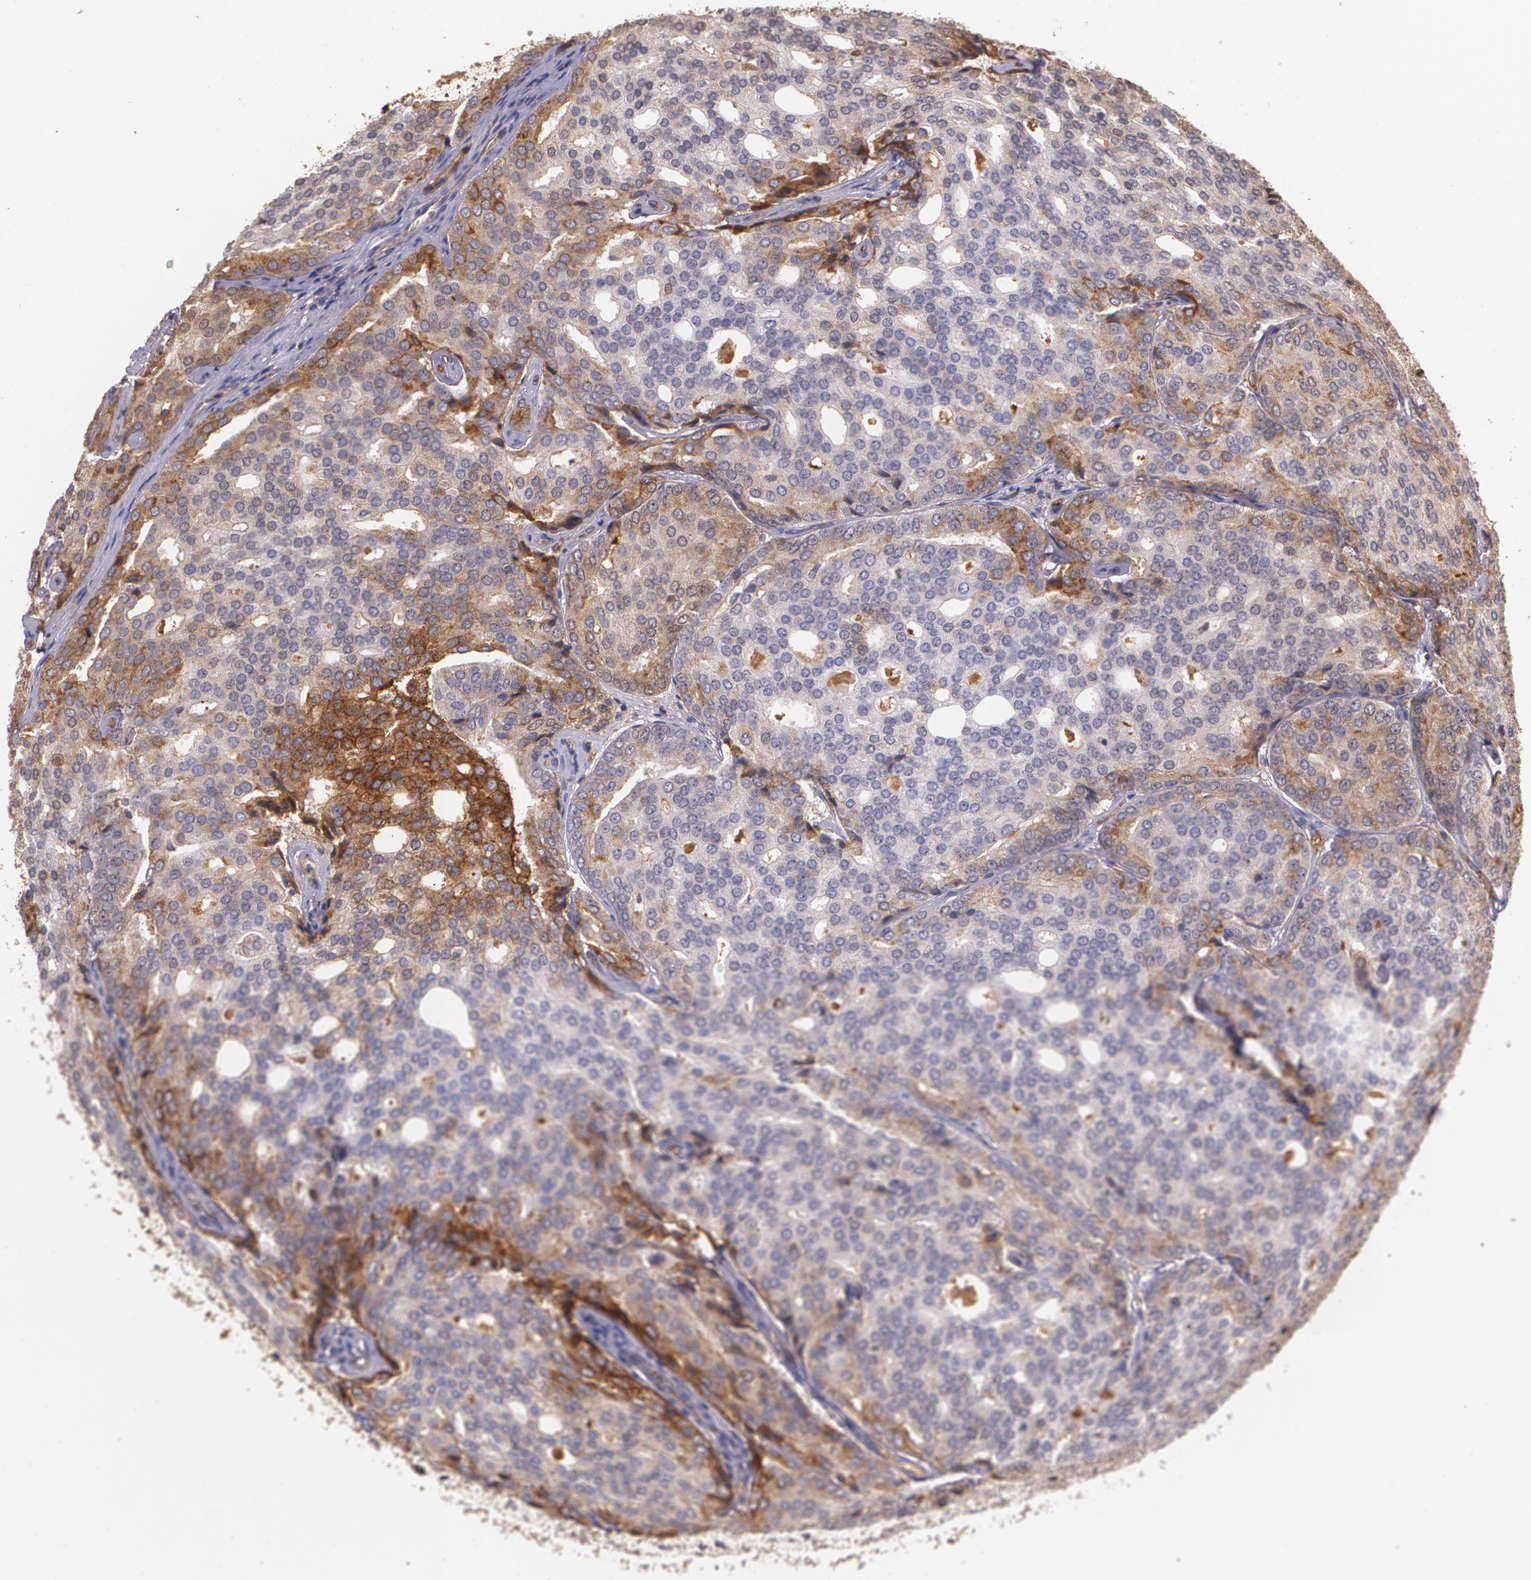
{"staining": {"intensity": "moderate", "quantity": "25%-75%", "location": "cytoplasmic/membranous"}, "tissue": "prostate cancer", "cell_type": "Tumor cells", "image_type": "cancer", "snomed": [{"axis": "morphology", "description": "Adenocarcinoma, High grade"}, {"axis": "topography", "description": "Prostate"}], "caption": "Tumor cells exhibit moderate cytoplasmic/membranous expression in approximately 25%-75% of cells in prostate cancer.", "gene": "B2M", "patient": {"sex": "male", "age": 64}}